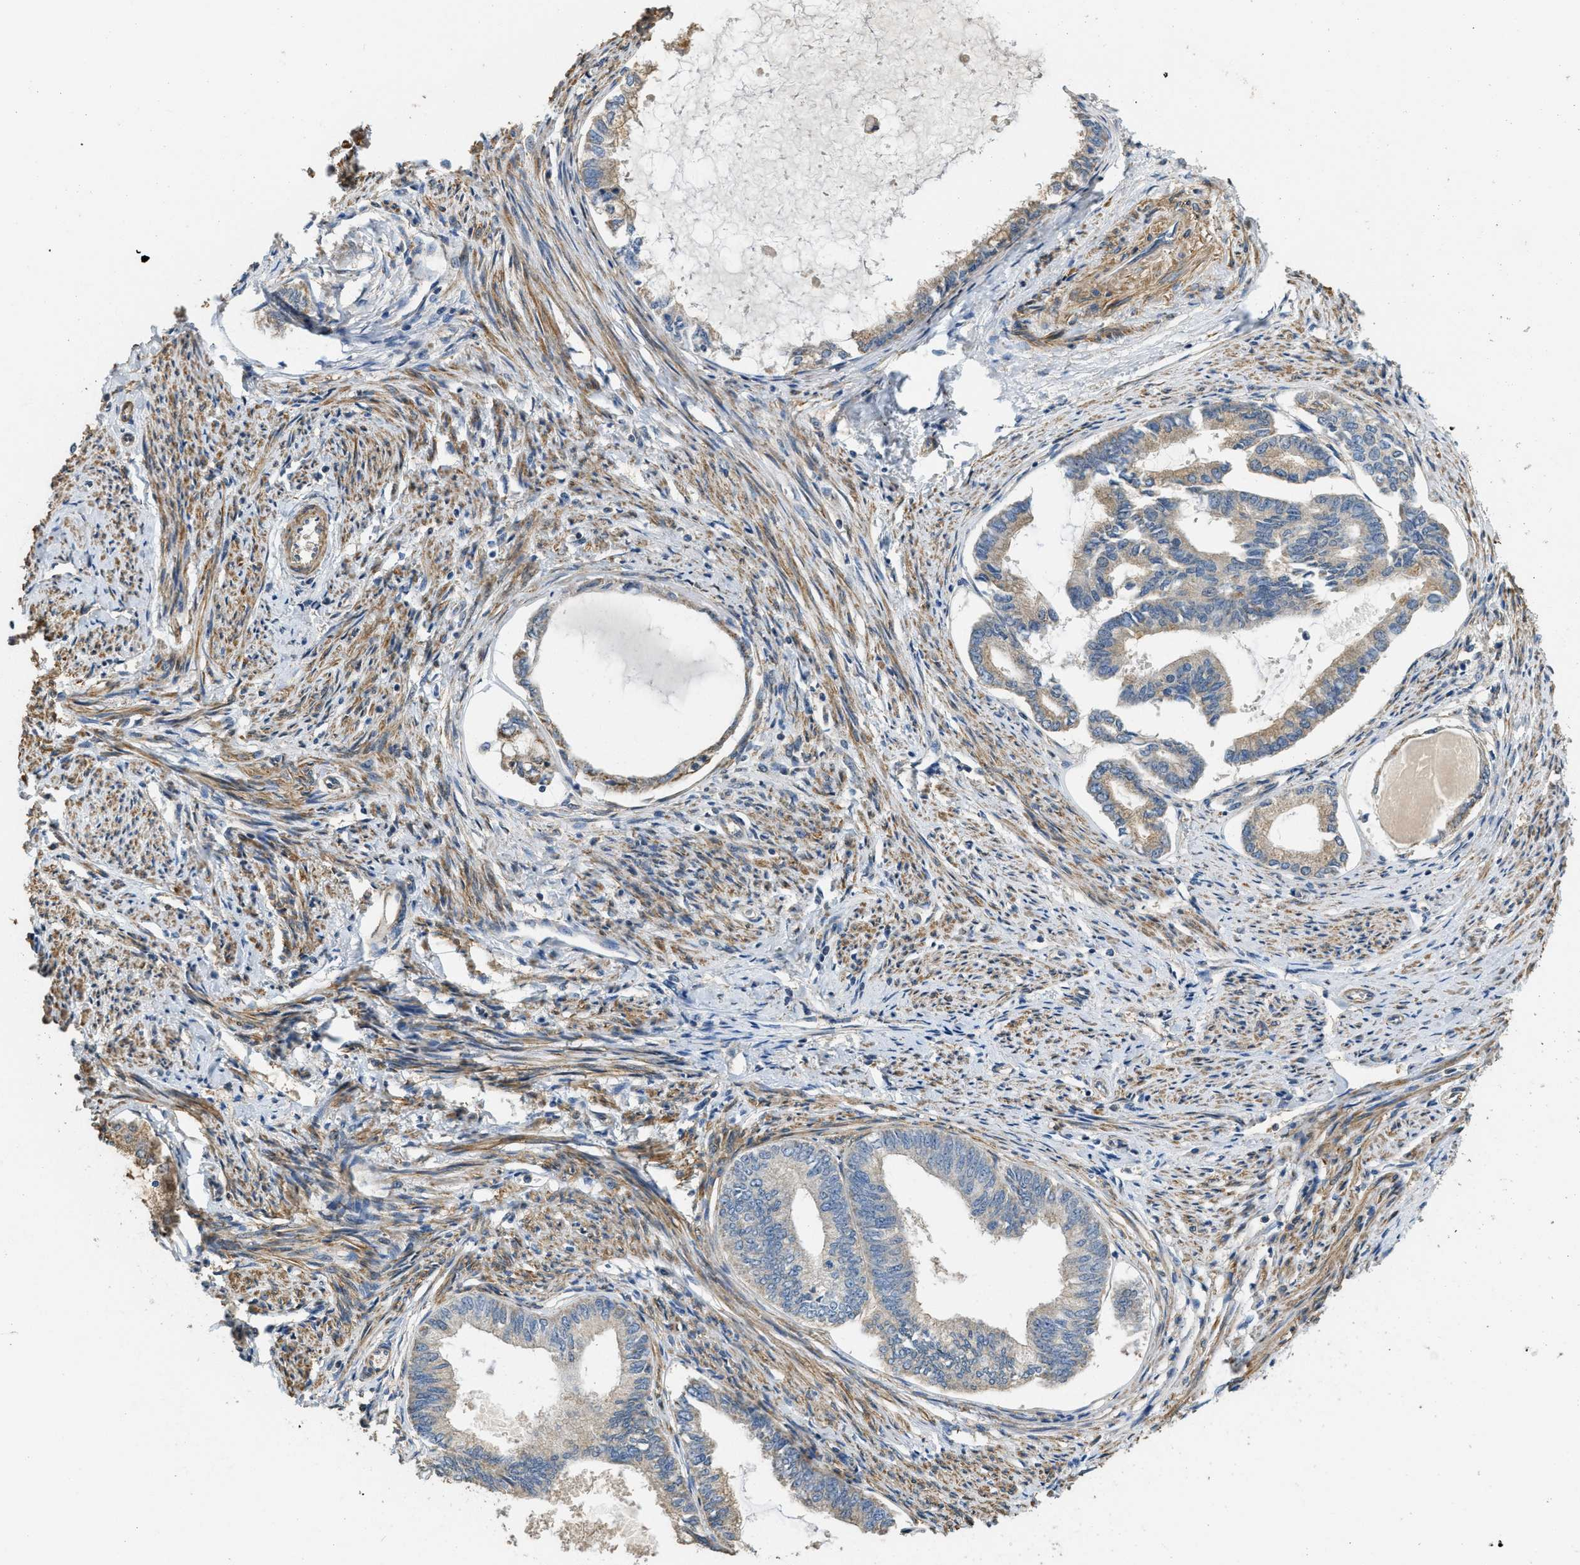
{"staining": {"intensity": "weak", "quantity": ">75%", "location": "cytoplasmic/membranous"}, "tissue": "endometrial cancer", "cell_type": "Tumor cells", "image_type": "cancer", "snomed": [{"axis": "morphology", "description": "Adenocarcinoma, NOS"}, {"axis": "topography", "description": "Endometrium"}], "caption": "Protein expression by immunohistochemistry demonstrates weak cytoplasmic/membranous positivity in approximately >75% of tumor cells in endometrial cancer. (brown staining indicates protein expression, while blue staining denotes nuclei).", "gene": "THBS2", "patient": {"sex": "female", "age": 86}}